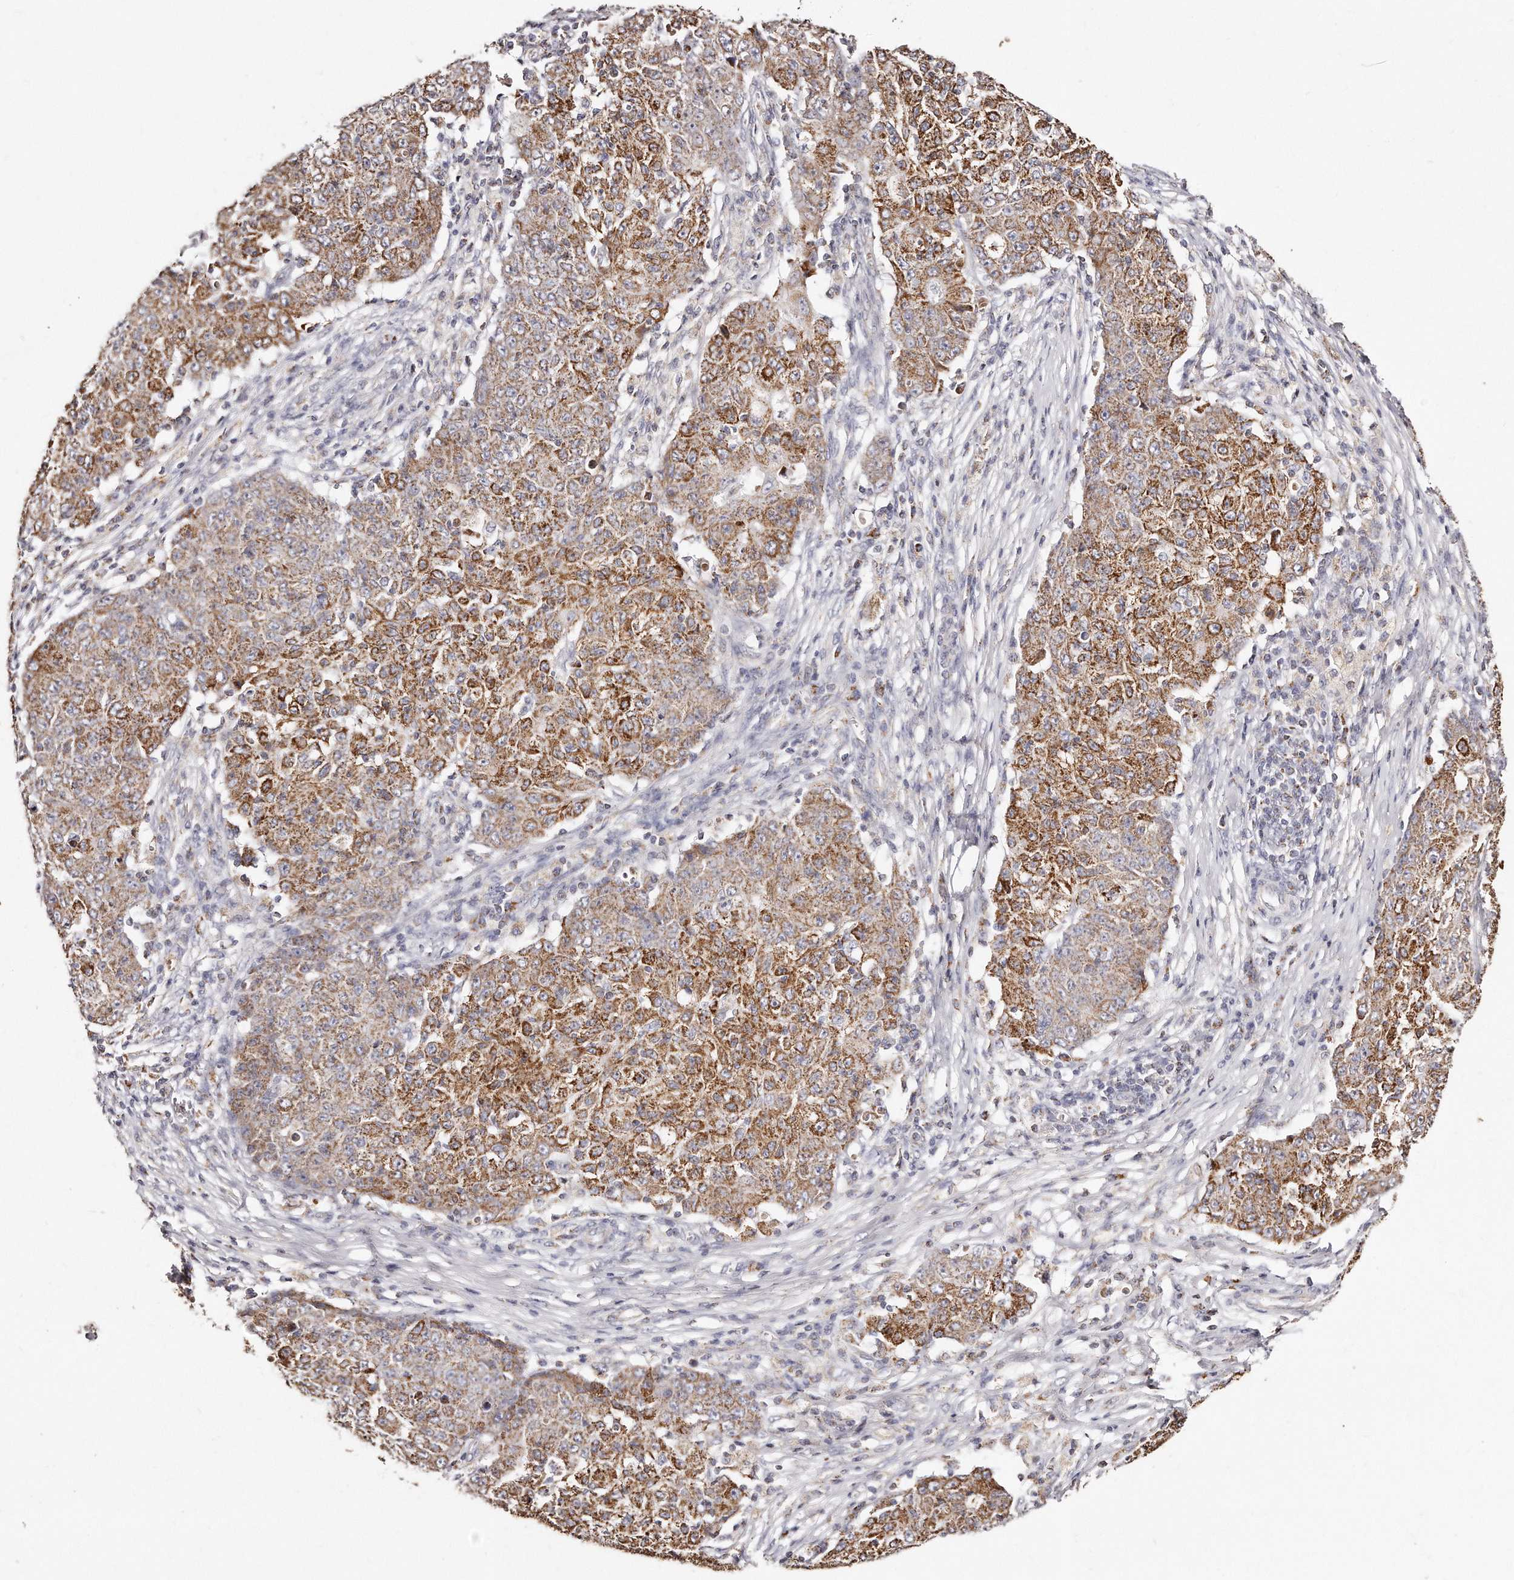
{"staining": {"intensity": "moderate", "quantity": ">75%", "location": "cytoplasmic/membranous"}, "tissue": "ovarian cancer", "cell_type": "Tumor cells", "image_type": "cancer", "snomed": [{"axis": "morphology", "description": "Carcinoma, endometroid"}, {"axis": "topography", "description": "Ovary"}], "caption": "A micrograph of endometroid carcinoma (ovarian) stained for a protein displays moderate cytoplasmic/membranous brown staining in tumor cells.", "gene": "RTKN", "patient": {"sex": "female", "age": 42}}